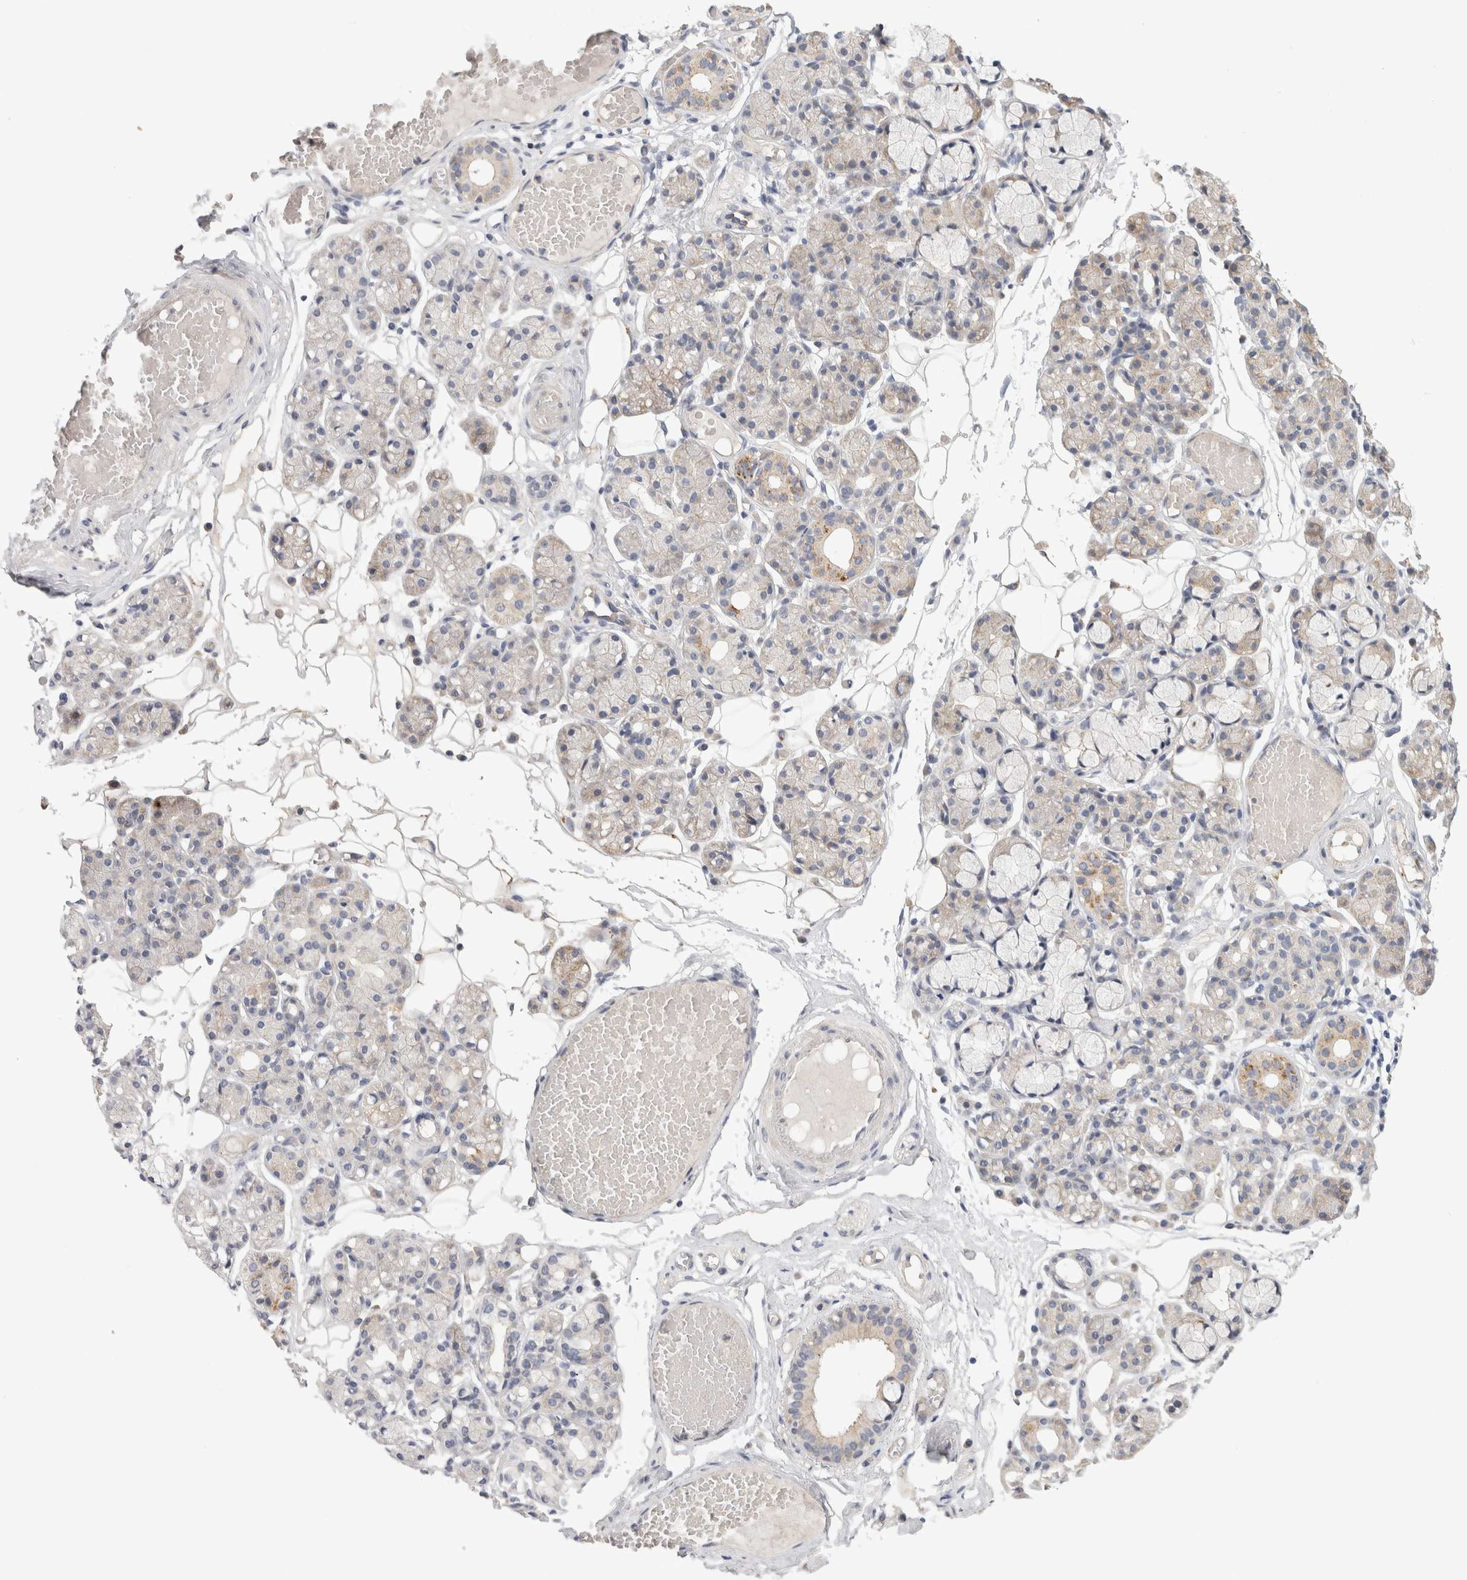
{"staining": {"intensity": "moderate", "quantity": "<25%", "location": "cytoplasmic/membranous"}, "tissue": "salivary gland", "cell_type": "Glandular cells", "image_type": "normal", "snomed": [{"axis": "morphology", "description": "Normal tissue, NOS"}, {"axis": "topography", "description": "Salivary gland"}], "caption": "Protein analysis of normal salivary gland displays moderate cytoplasmic/membranous positivity in approximately <25% of glandular cells. The protein is shown in brown color, while the nuclei are stained blue.", "gene": "AFP", "patient": {"sex": "male", "age": 63}}